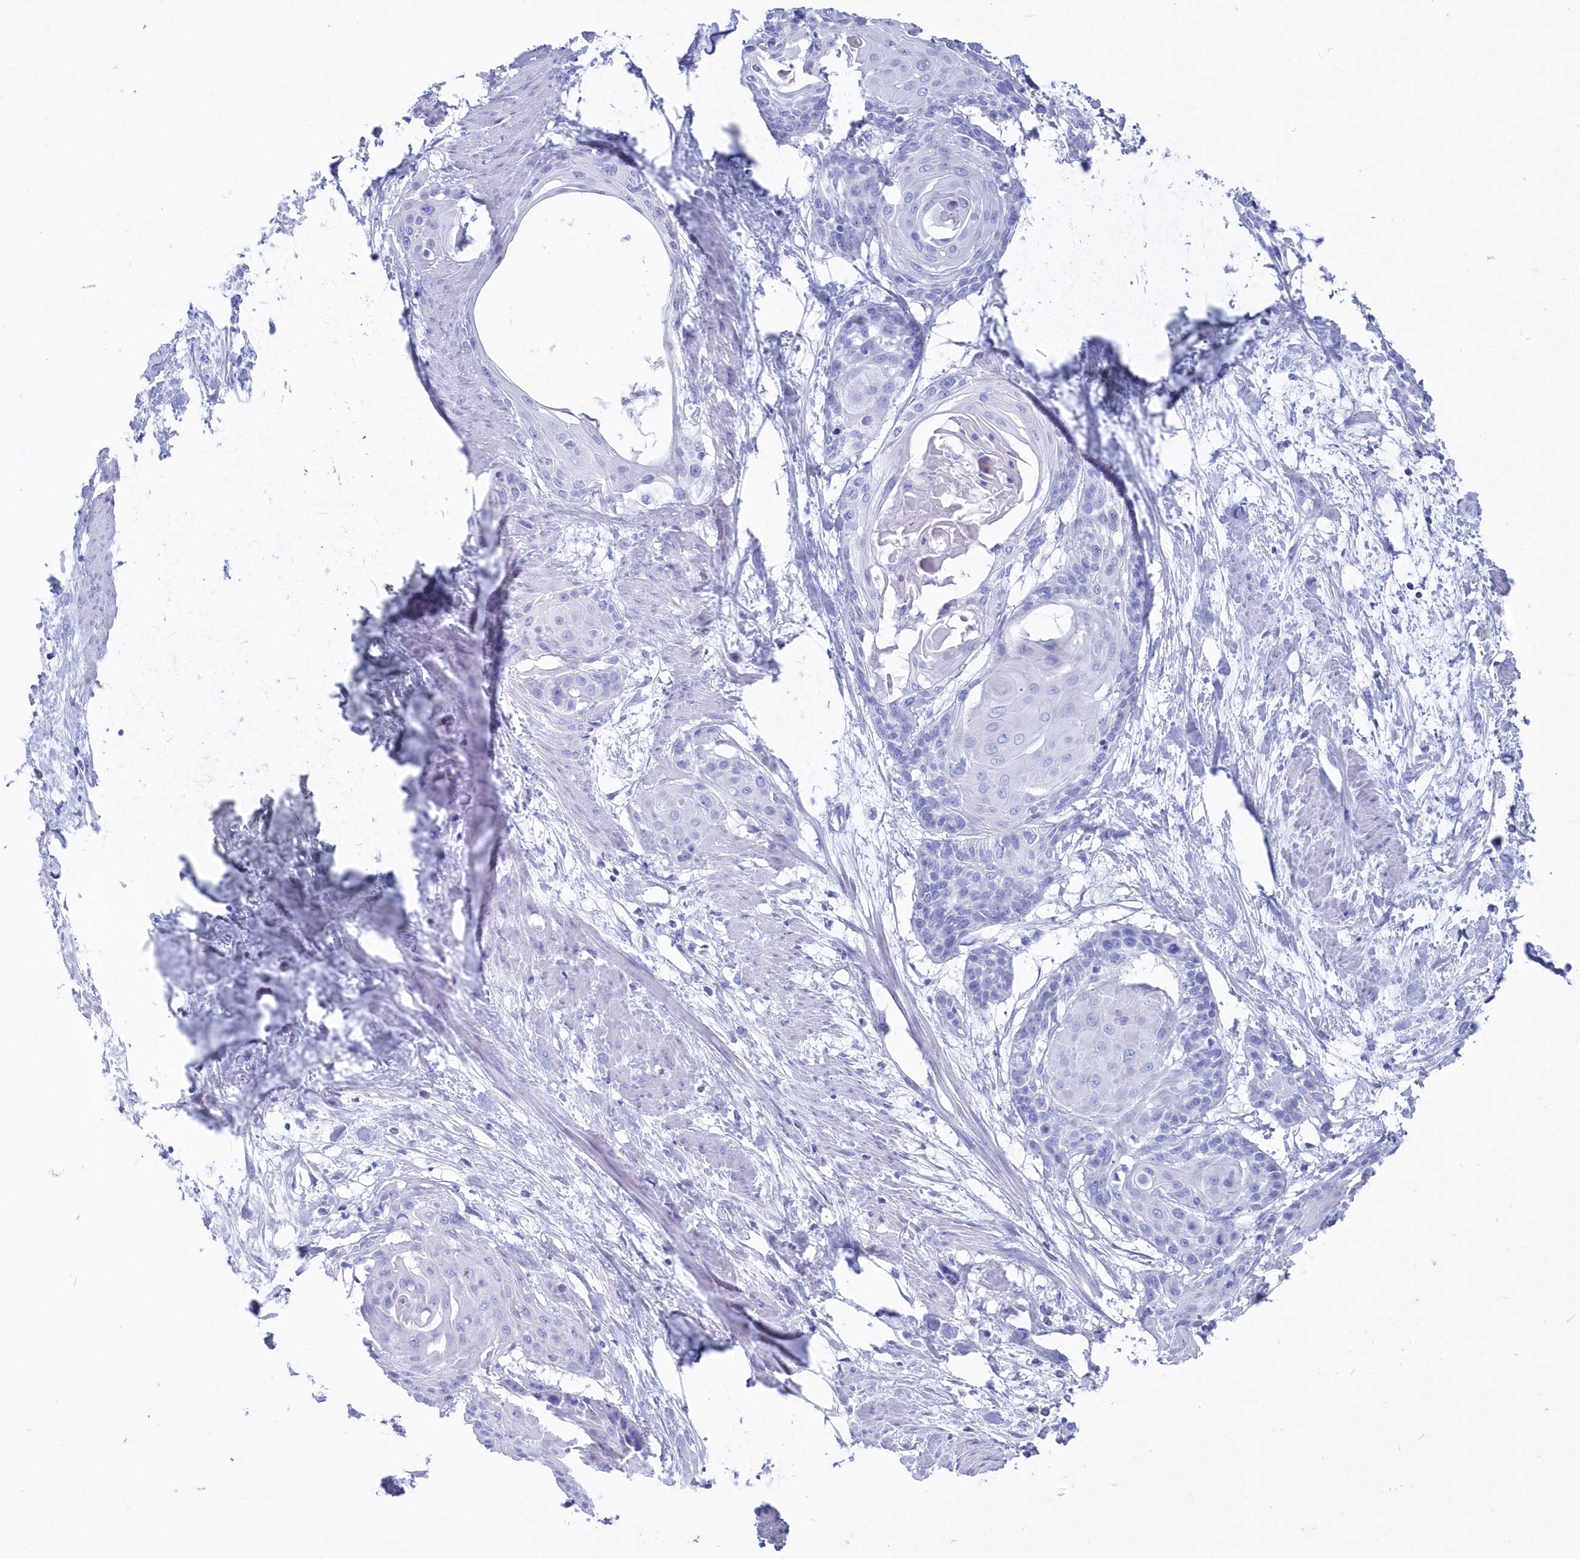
{"staining": {"intensity": "negative", "quantity": "none", "location": "none"}, "tissue": "cervical cancer", "cell_type": "Tumor cells", "image_type": "cancer", "snomed": [{"axis": "morphology", "description": "Squamous cell carcinoma, NOS"}, {"axis": "topography", "description": "Cervix"}], "caption": "There is no significant staining in tumor cells of cervical cancer (squamous cell carcinoma). The staining is performed using DAB brown chromogen with nuclei counter-stained in using hematoxylin.", "gene": "CSNK1G2", "patient": {"sex": "female", "age": 57}}